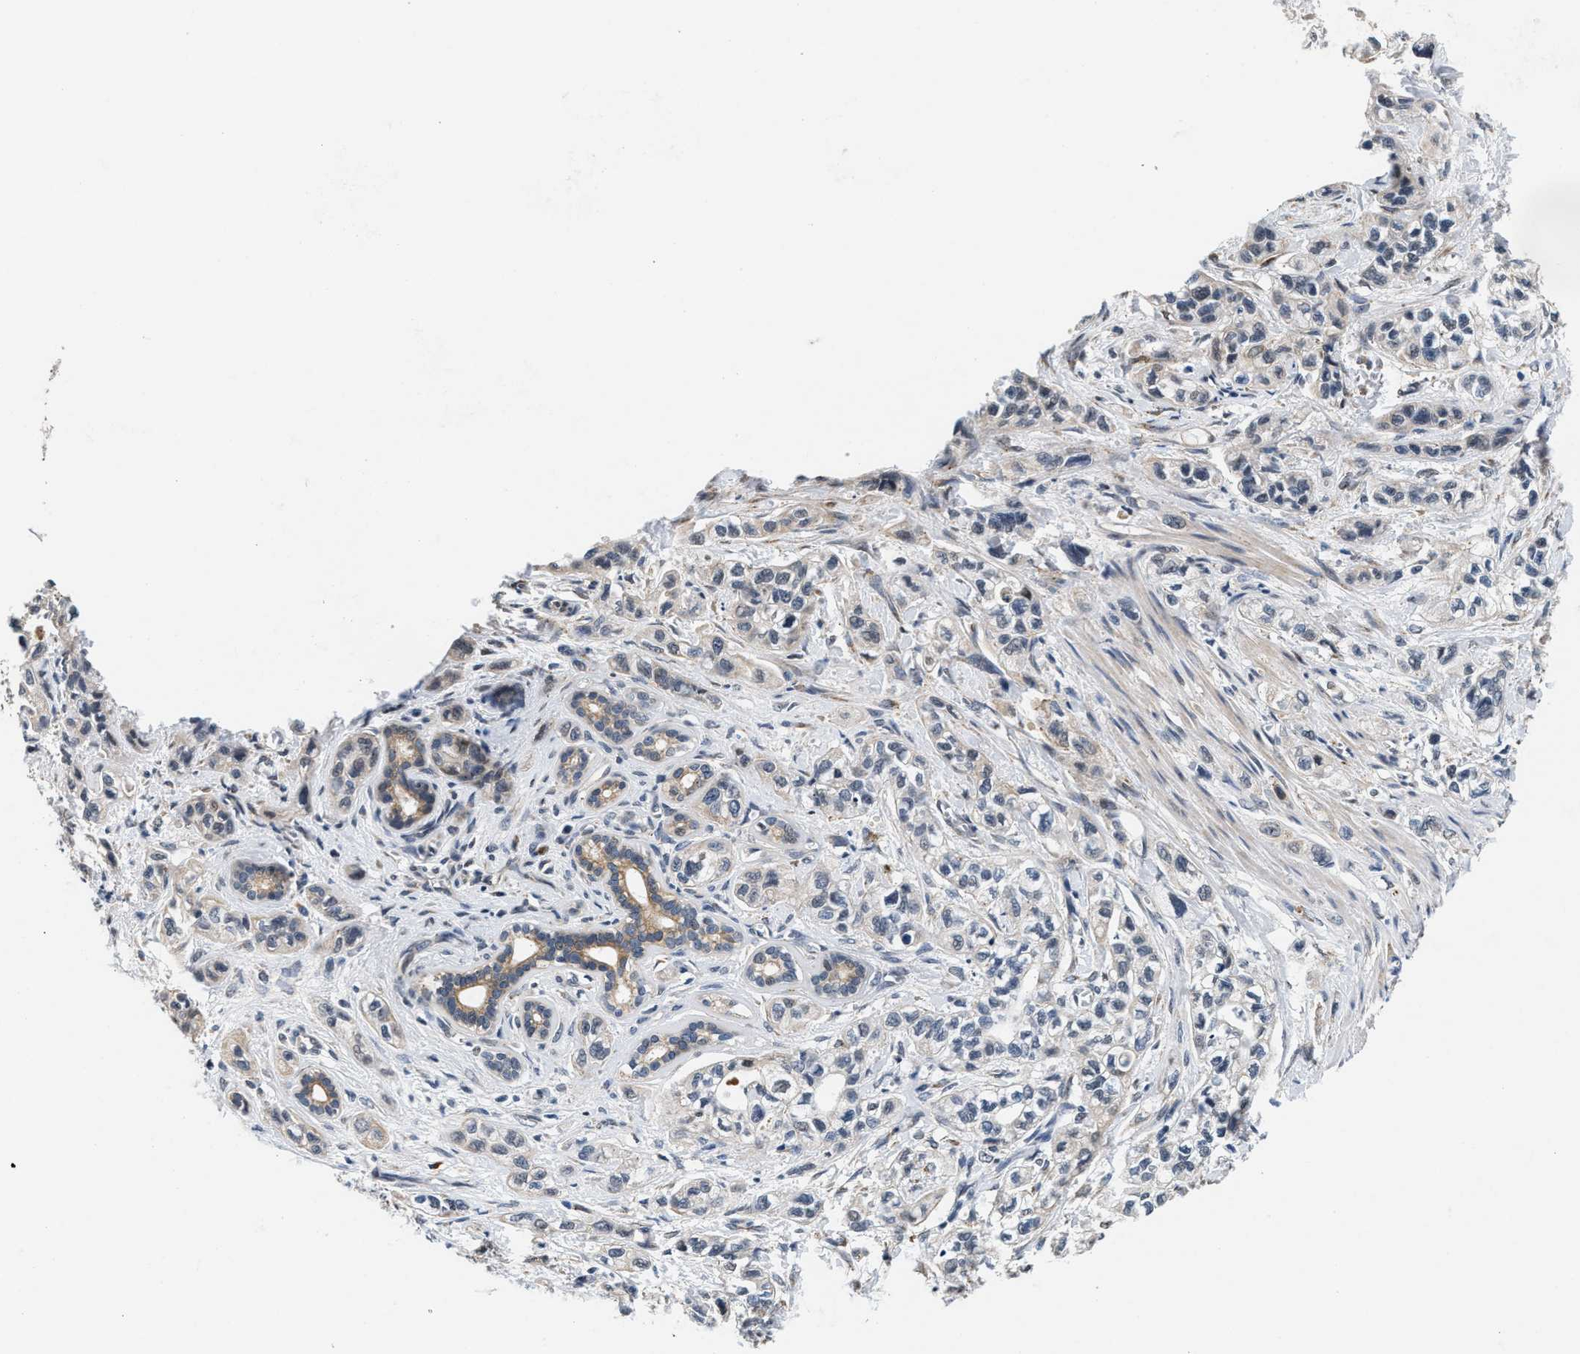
{"staining": {"intensity": "weak", "quantity": "<25%", "location": "cytoplasmic/membranous"}, "tissue": "pancreatic cancer", "cell_type": "Tumor cells", "image_type": "cancer", "snomed": [{"axis": "morphology", "description": "Adenocarcinoma, NOS"}, {"axis": "topography", "description": "Pancreas"}], "caption": "Immunohistochemistry (IHC) of pancreatic adenocarcinoma displays no positivity in tumor cells.", "gene": "KCNMB2", "patient": {"sex": "male", "age": 74}}